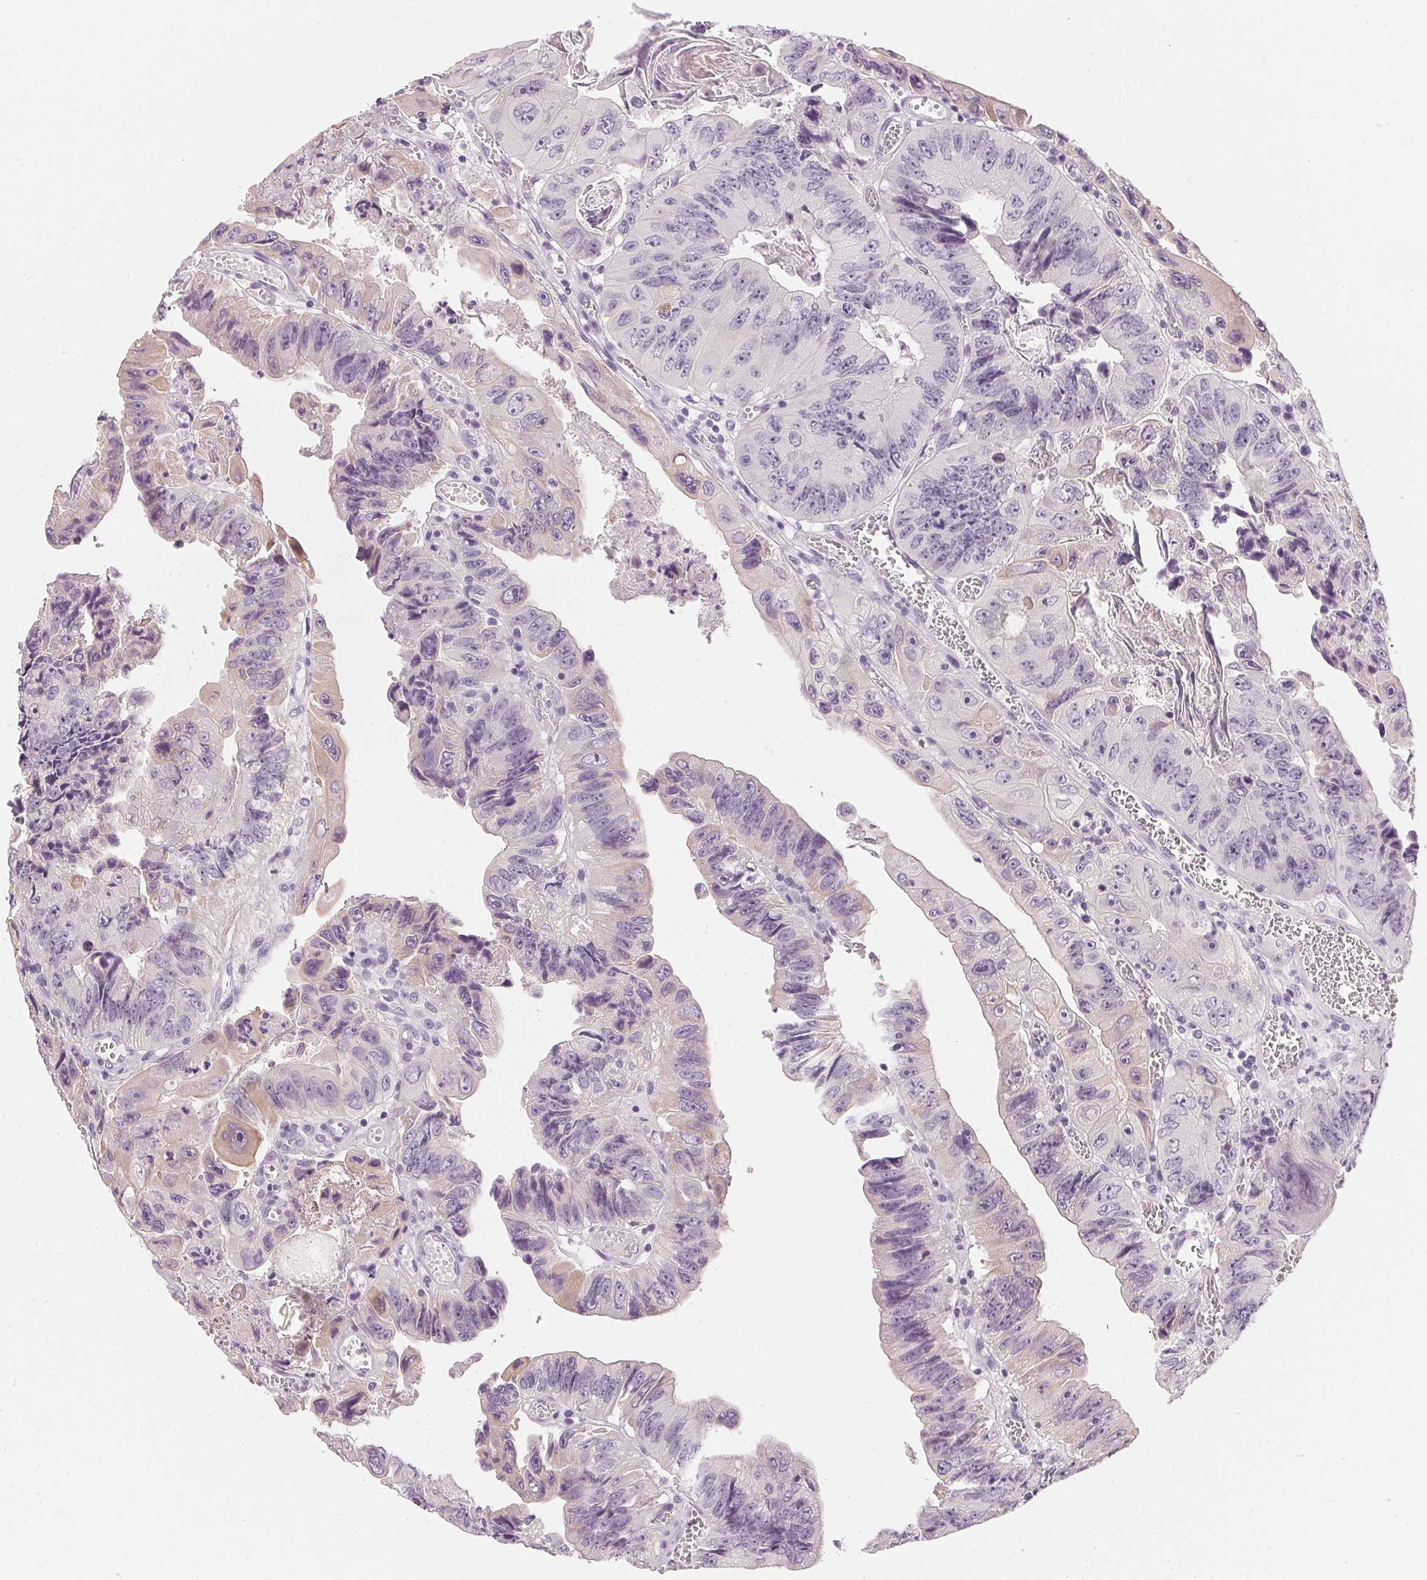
{"staining": {"intensity": "negative", "quantity": "none", "location": "none"}, "tissue": "colorectal cancer", "cell_type": "Tumor cells", "image_type": "cancer", "snomed": [{"axis": "morphology", "description": "Adenocarcinoma, NOS"}, {"axis": "topography", "description": "Colon"}], "caption": "Adenocarcinoma (colorectal) was stained to show a protein in brown. There is no significant positivity in tumor cells.", "gene": "CHST4", "patient": {"sex": "female", "age": 84}}